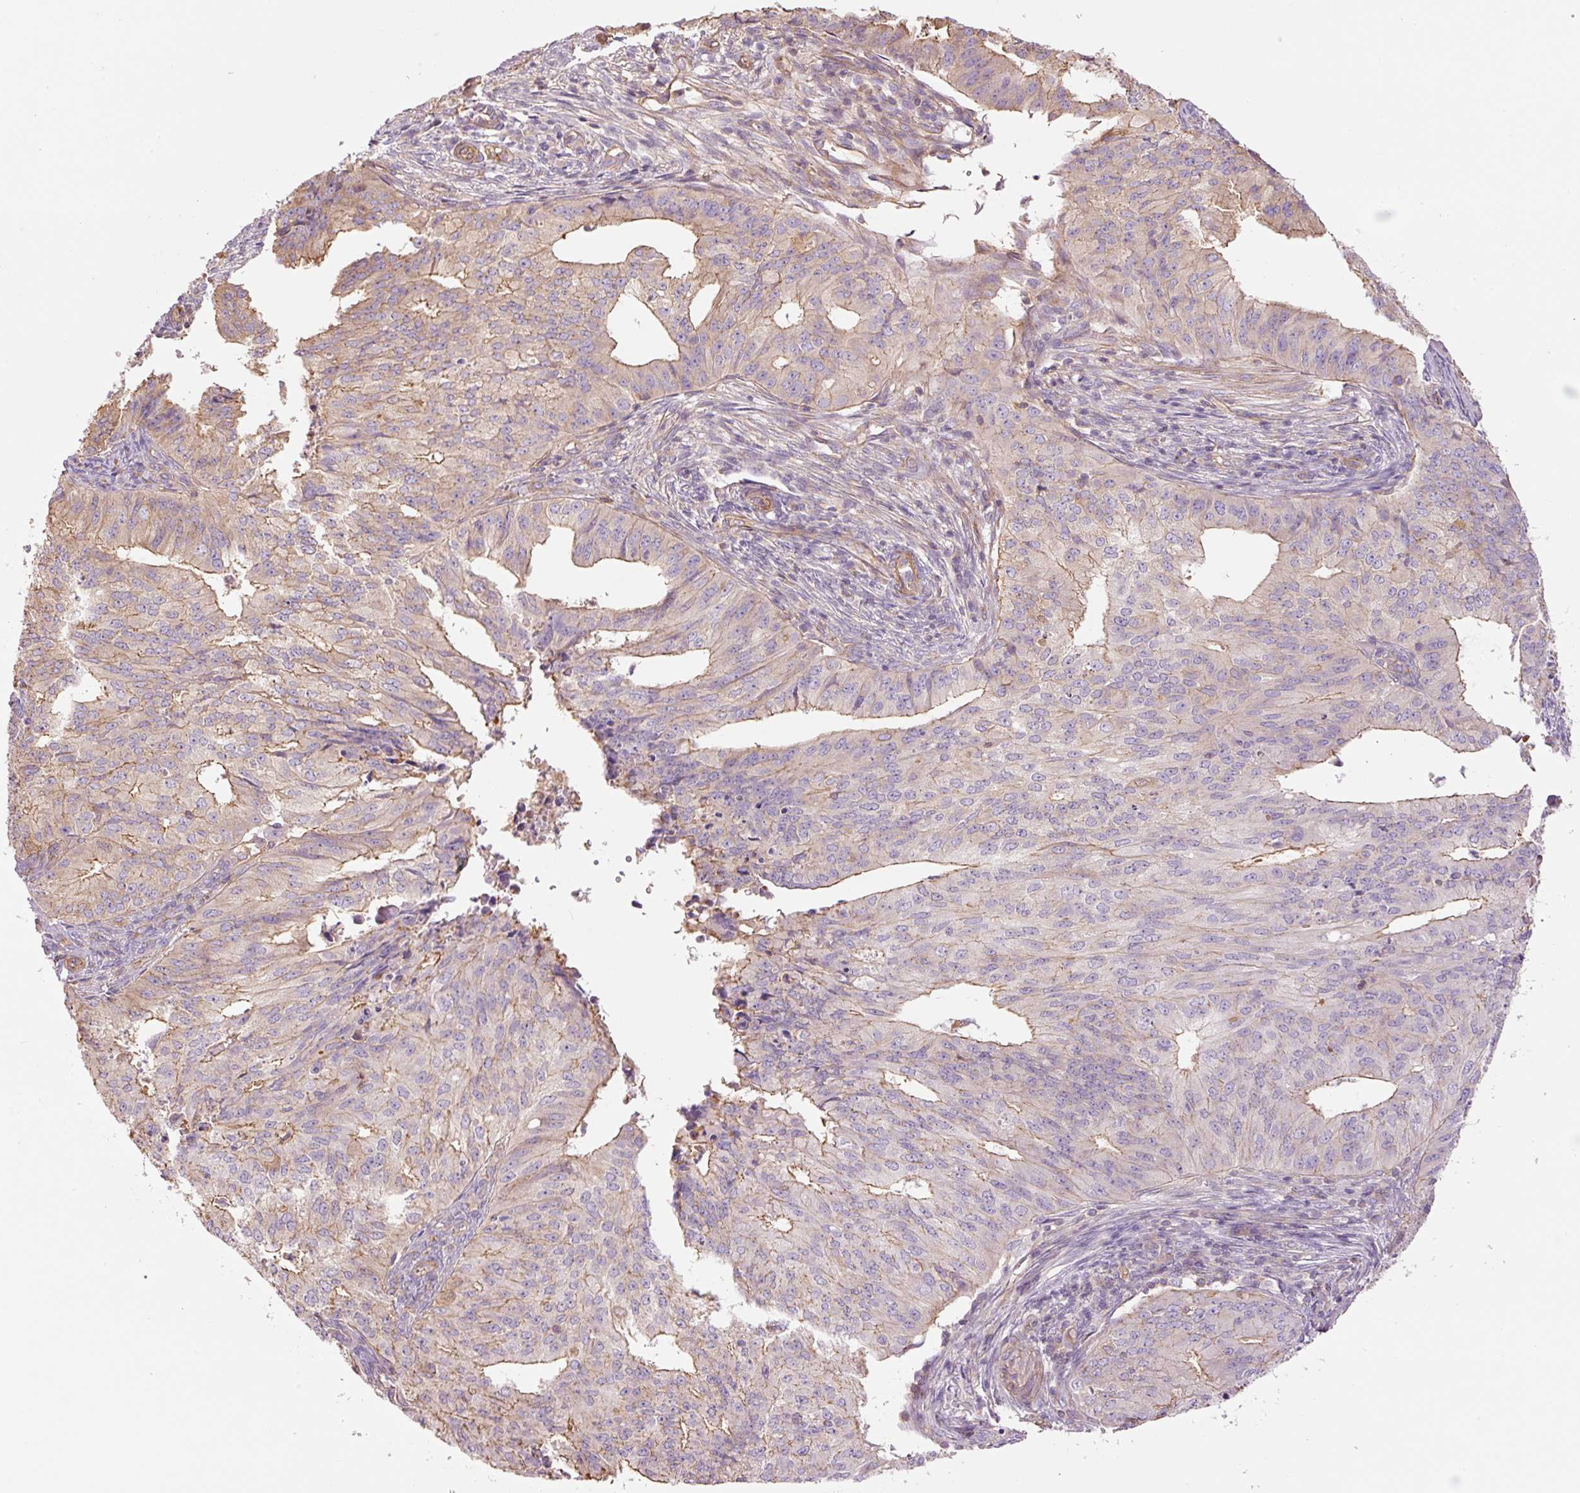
{"staining": {"intensity": "moderate", "quantity": "<25%", "location": "cytoplasmic/membranous"}, "tissue": "endometrial cancer", "cell_type": "Tumor cells", "image_type": "cancer", "snomed": [{"axis": "morphology", "description": "Adenocarcinoma, NOS"}, {"axis": "topography", "description": "Endometrium"}], "caption": "Immunohistochemistry (IHC) of human endometrial cancer (adenocarcinoma) exhibits low levels of moderate cytoplasmic/membranous positivity in about <25% of tumor cells. (IHC, brightfield microscopy, high magnification).", "gene": "PPP1R1B", "patient": {"sex": "female", "age": 50}}